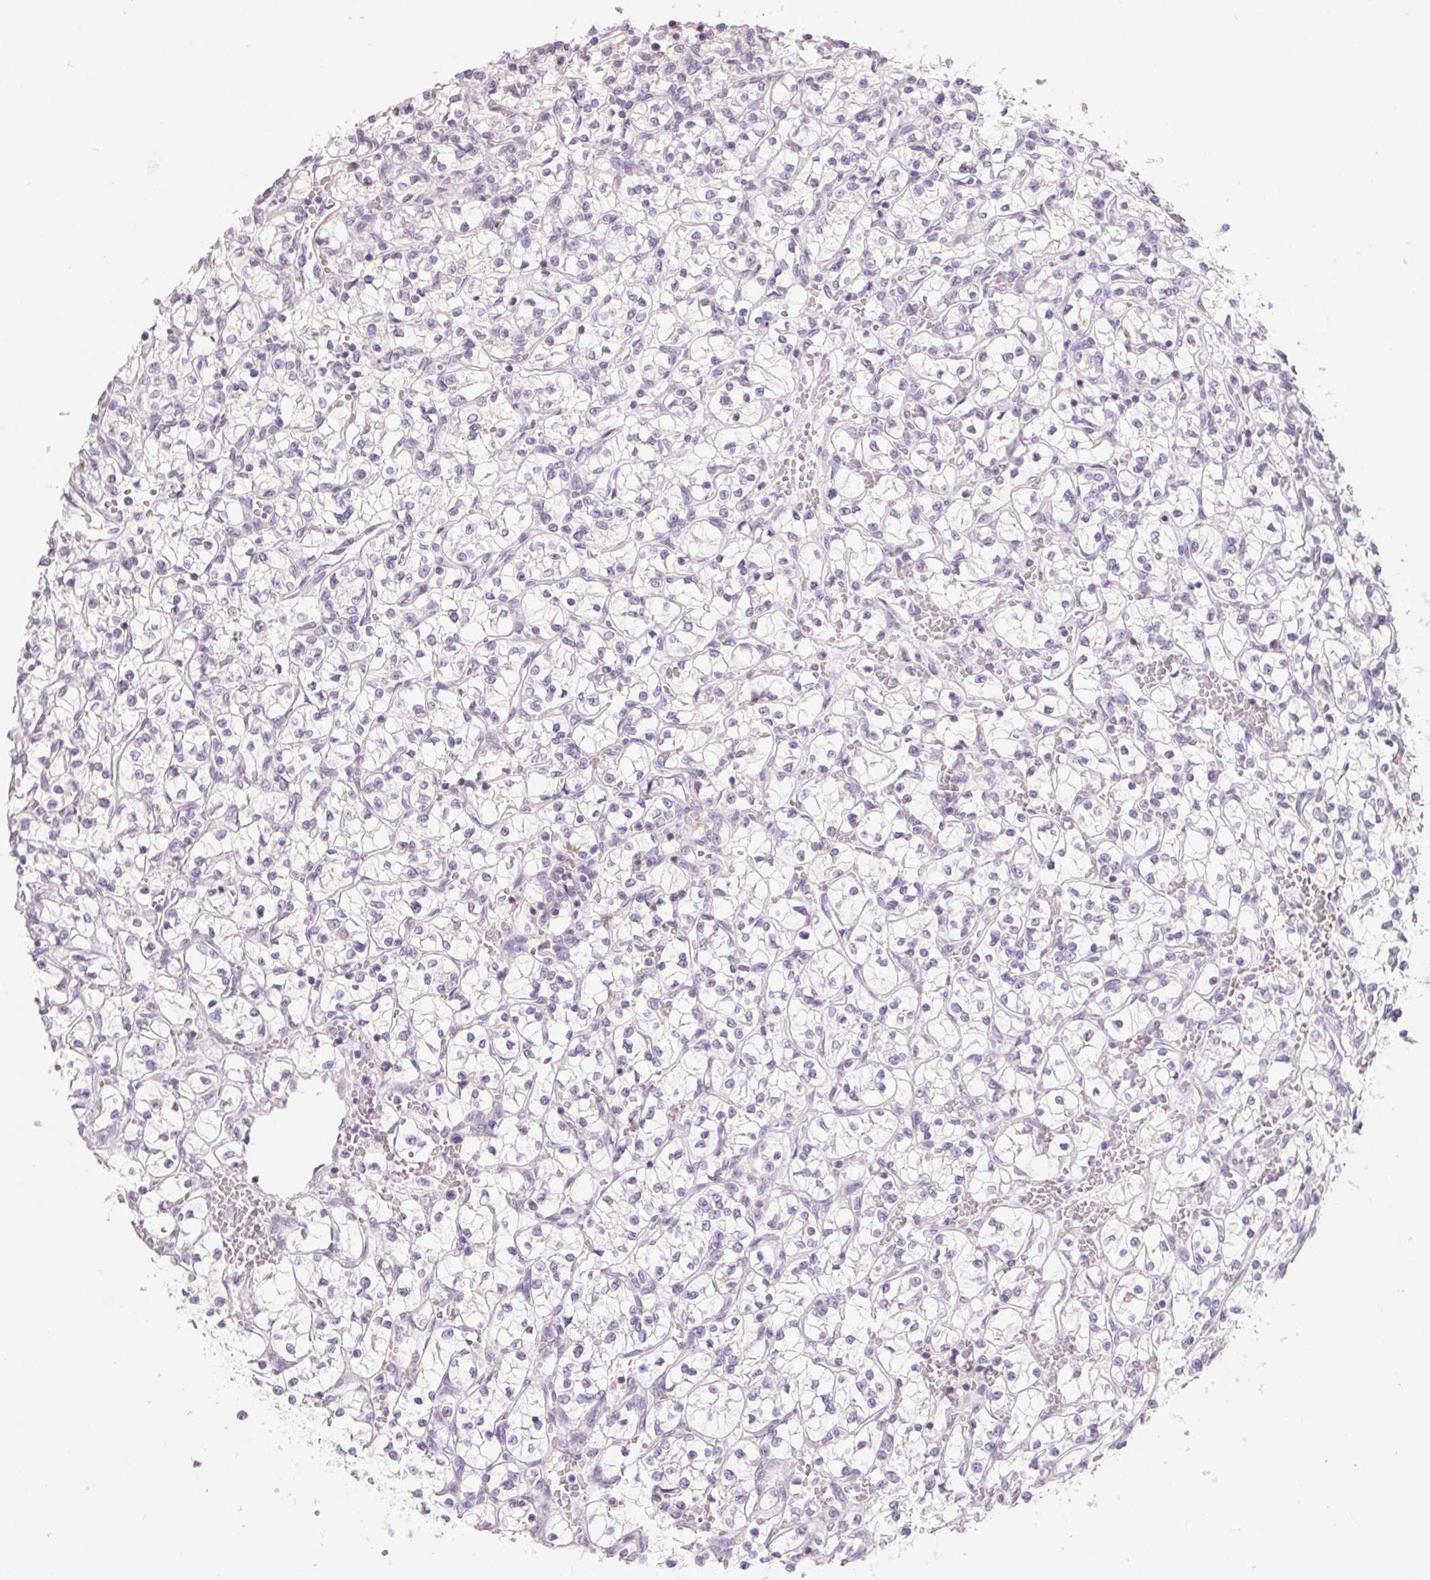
{"staining": {"intensity": "negative", "quantity": "none", "location": "none"}, "tissue": "renal cancer", "cell_type": "Tumor cells", "image_type": "cancer", "snomed": [{"axis": "morphology", "description": "Adenocarcinoma, NOS"}, {"axis": "topography", "description": "Kidney"}], "caption": "Photomicrograph shows no protein expression in tumor cells of renal cancer (adenocarcinoma) tissue.", "gene": "CD69", "patient": {"sex": "female", "age": 64}}